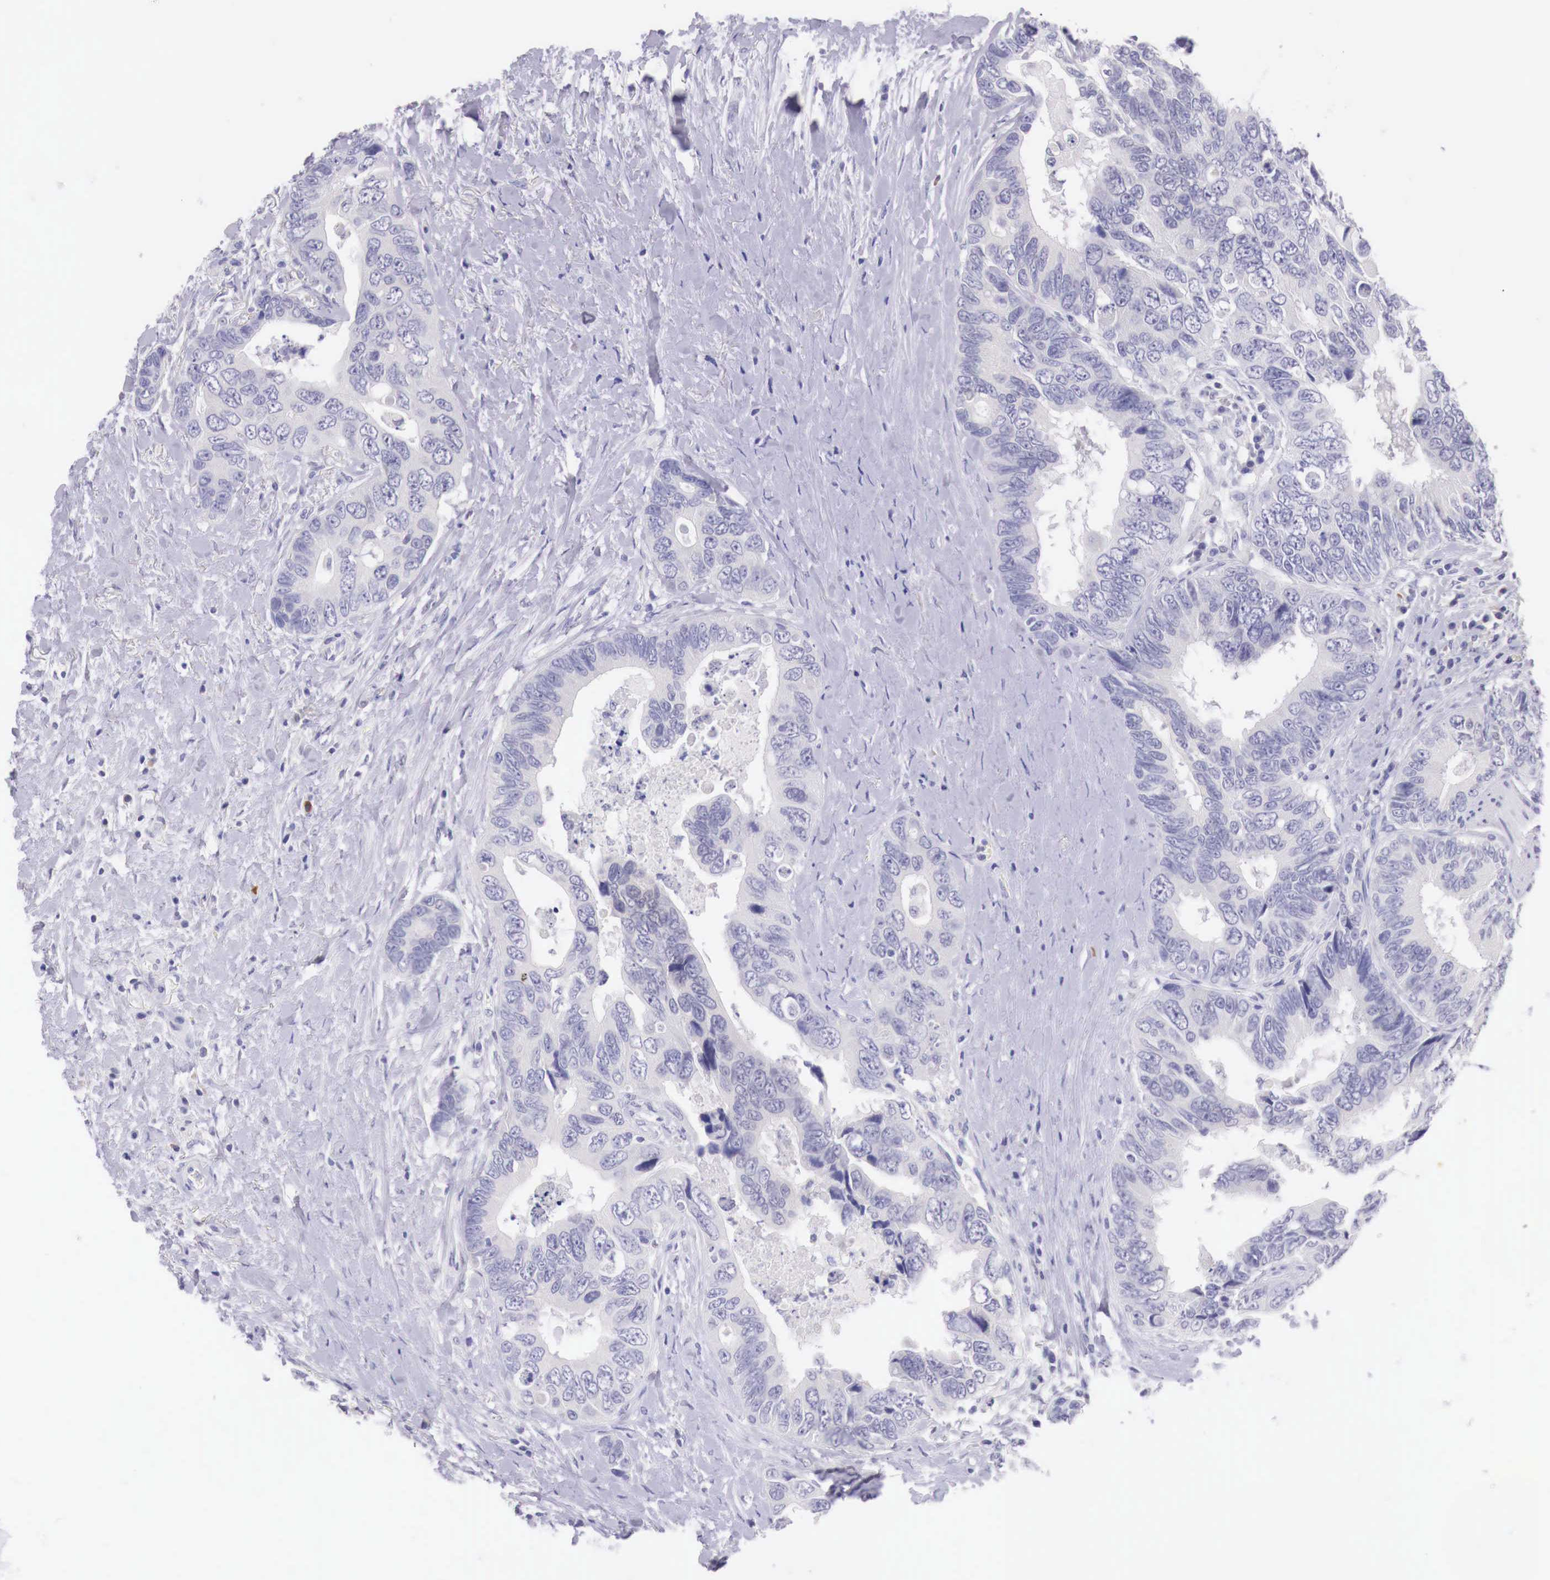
{"staining": {"intensity": "negative", "quantity": "none", "location": "none"}, "tissue": "colorectal cancer", "cell_type": "Tumor cells", "image_type": "cancer", "snomed": [{"axis": "morphology", "description": "Adenocarcinoma, NOS"}, {"axis": "topography", "description": "Rectum"}], "caption": "Immunohistochemical staining of adenocarcinoma (colorectal) exhibits no significant staining in tumor cells.", "gene": "BCL6", "patient": {"sex": "female", "age": 67}}